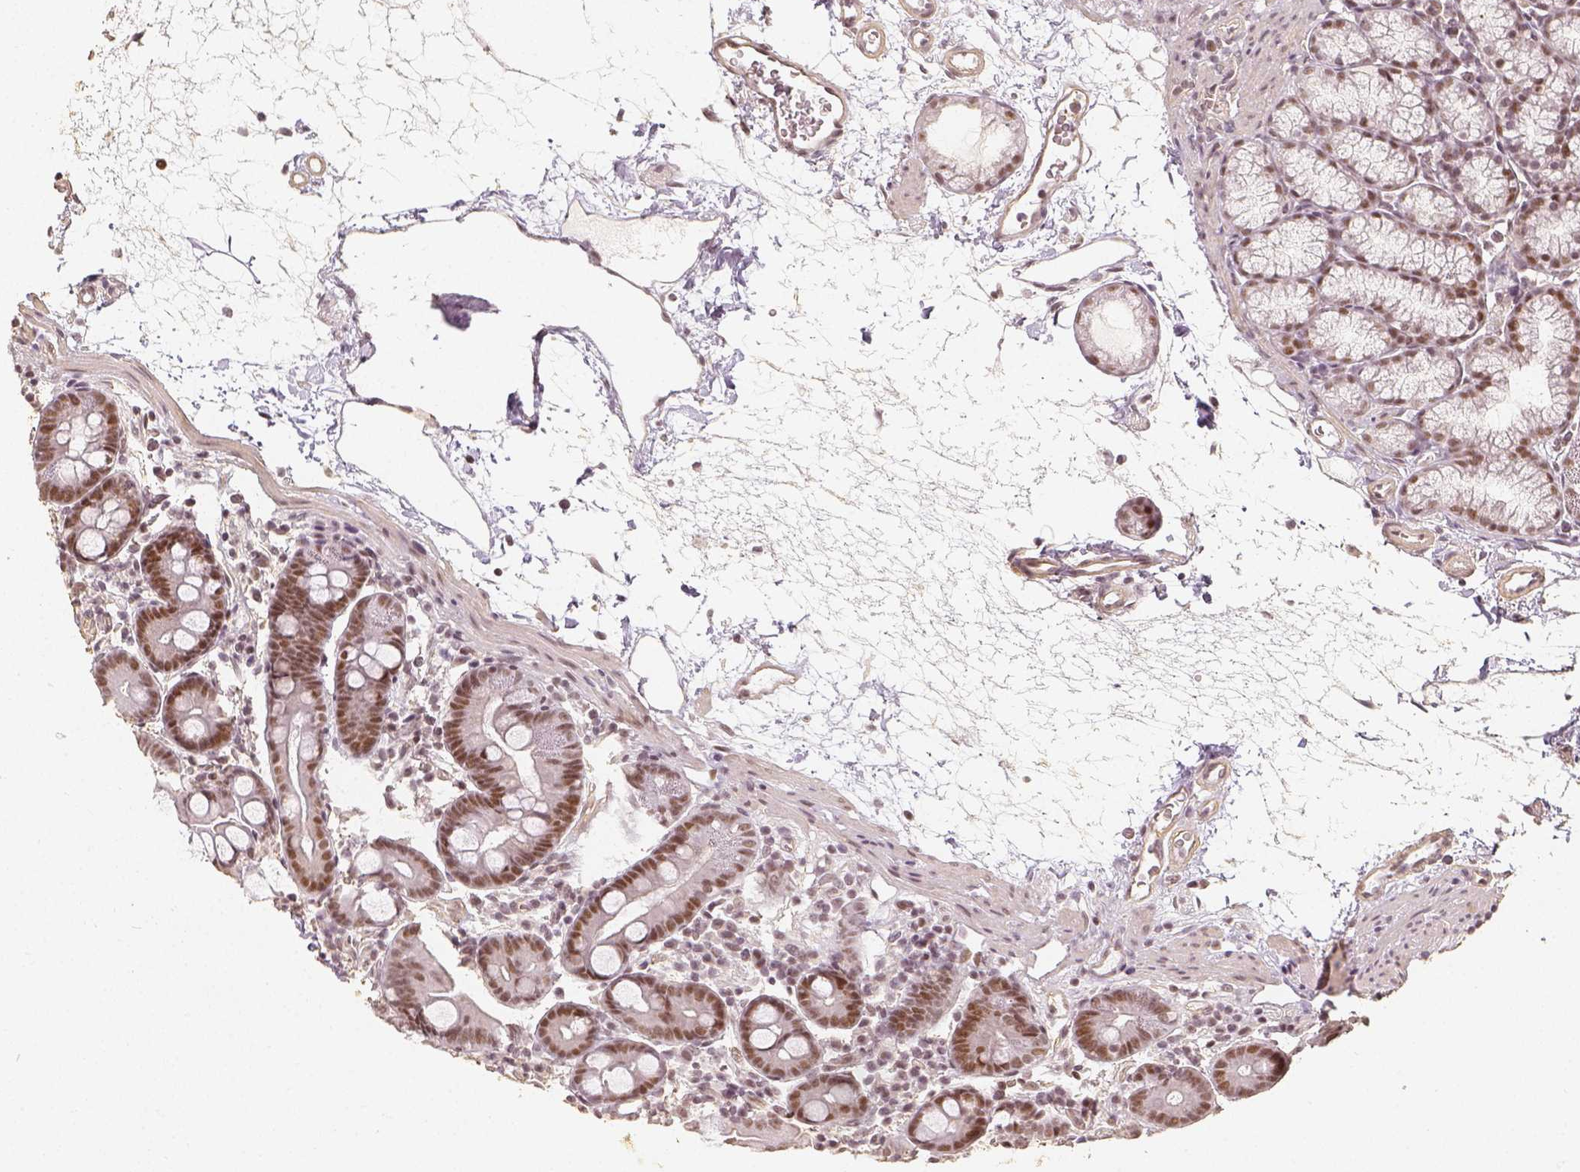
{"staining": {"intensity": "moderate", "quantity": ">75%", "location": "nuclear"}, "tissue": "duodenum", "cell_type": "Glandular cells", "image_type": "normal", "snomed": [{"axis": "morphology", "description": "Normal tissue, NOS"}, {"axis": "topography", "description": "Pancreas"}, {"axis": "topography", "description": "Duodenum"}], "caption": "Unremarkable duodenum displays moderate nuclear staining in approximately >75% of glandular cells (DAB (3,3'-diaminobenzidine) = brown stain, brightfield microscopy at high magnification)..", "gene": "HDAC1", "patient": {"sex": "male", "age": 59}}